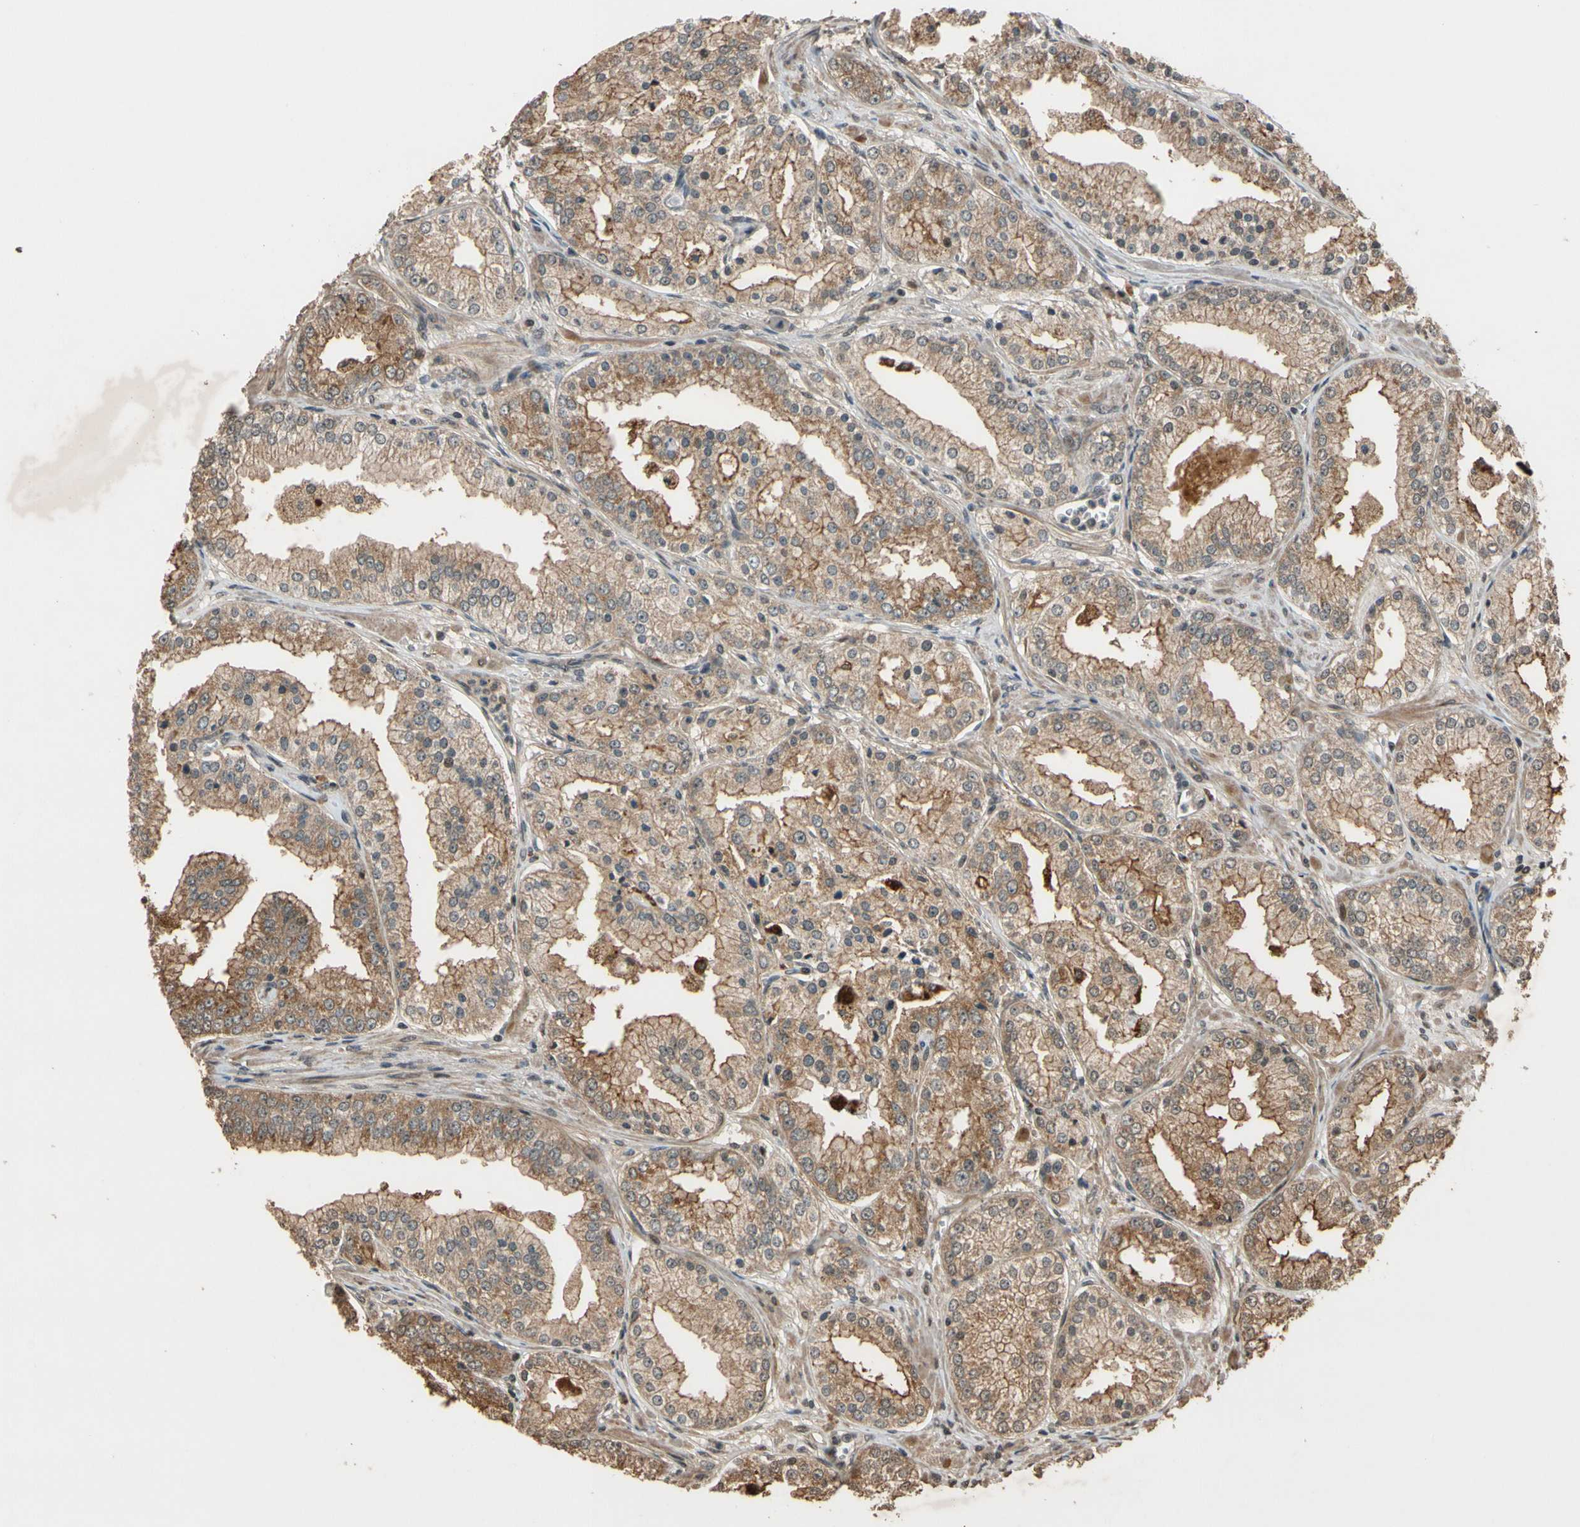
{"staining": {"intensity": "moderate", "quantity": ">75%", "location": "cytoplasmic/membranous"}, "tissue": "prostate cancer", "cell_type": "Tumor cells", "image_type": "cancer", "snomed": [{"axis": "morphology", "description": "Adenocarcinoma, High grade"}, {"axis": "topography", "description": "Prostate"}], "caption": "This is an image of immunohistochemistry (IHC) staining of prostate cancer (high-grade adenocarcinoma), which shows moderate expression in the cytoplasmic/membranous of tumor cells.", "gene": "TMEM230", "patient": {"sex": "male", "age": 61}}